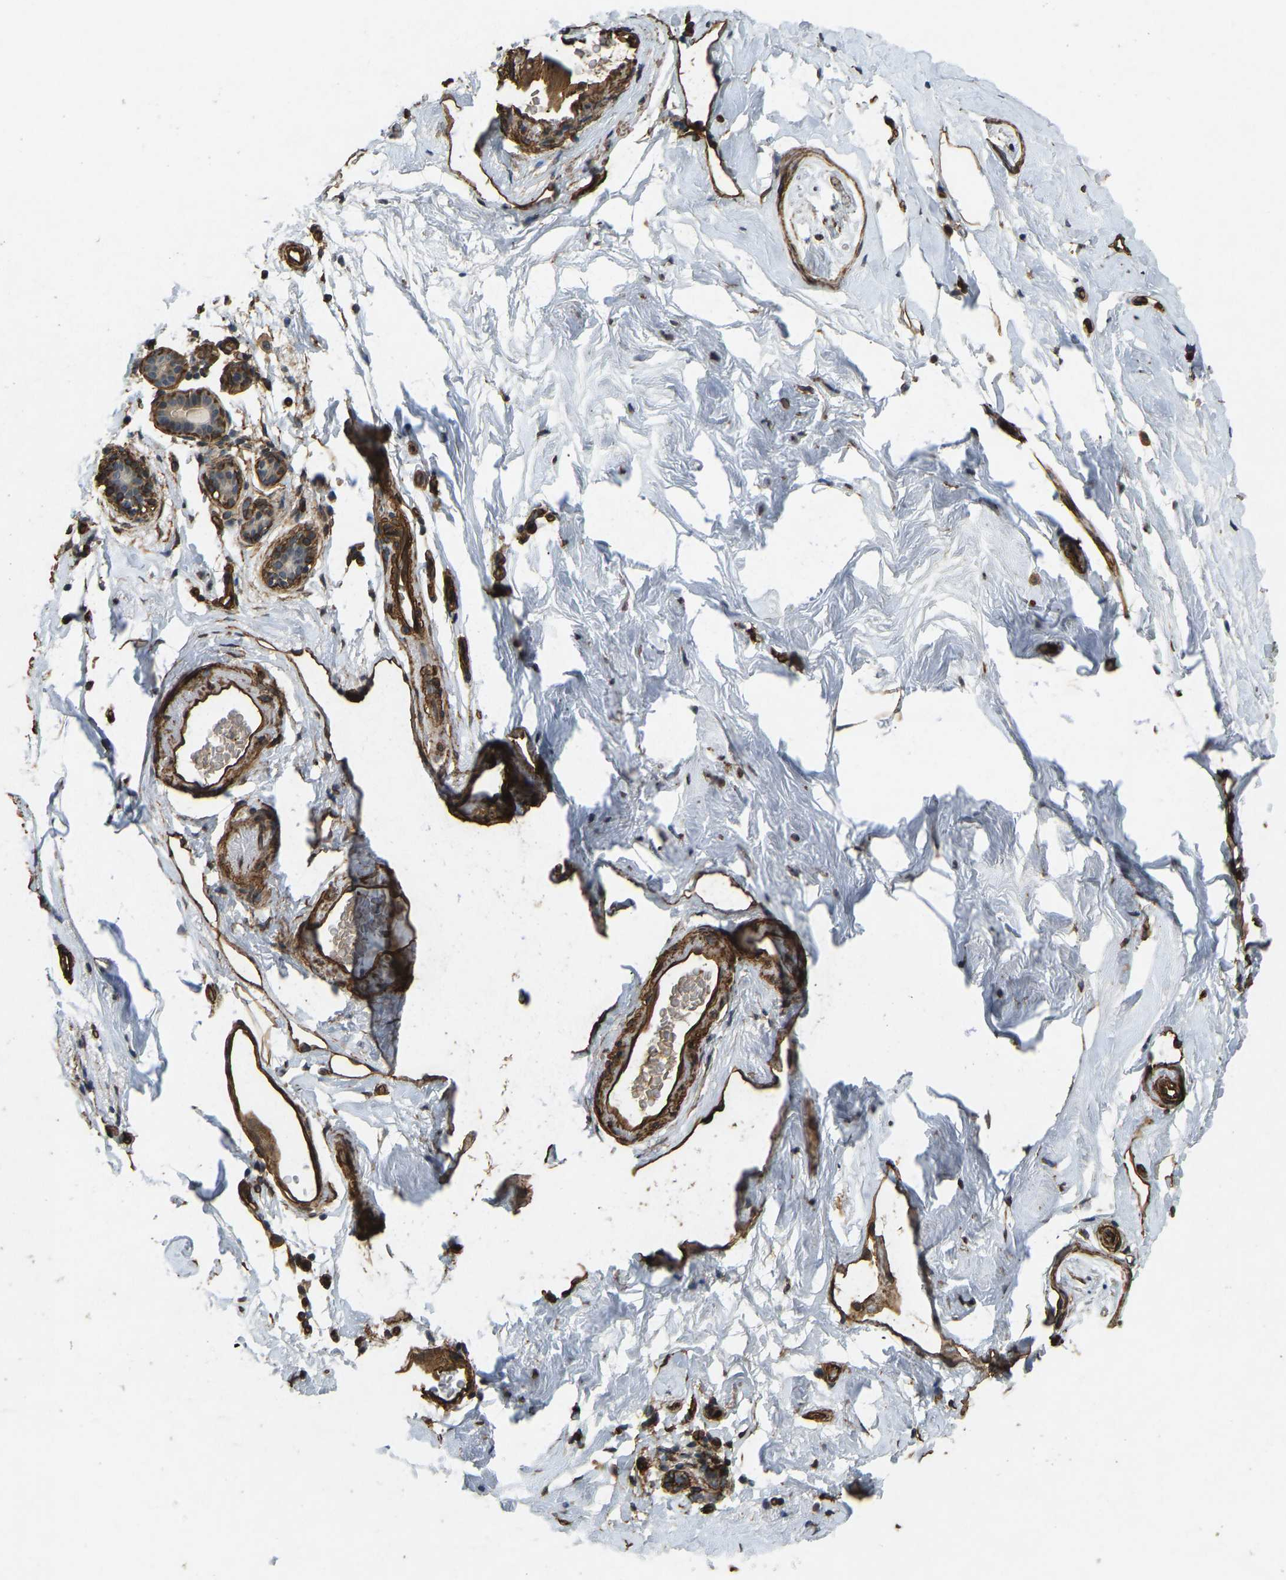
{"staining": {"intensity": "moderate", "quantity": "25%-75%", "location": "cytoplasmic/membranous"}, "tissue": "breast", "cell_type": "Adipocytes", "image_type": "normal", "snomed": [{"axis": "morphology", "description": "Normal tissue, NOS"}, {"axis": "topography", "description": "Breast"}], "caption": "Protein staining of benign breast reveals moderate cytoplasmic/membranous staining in approximately 25%-75% of adipocytes.", "gene": "NMB", "patient": {"sex": "female", "age": 62}}